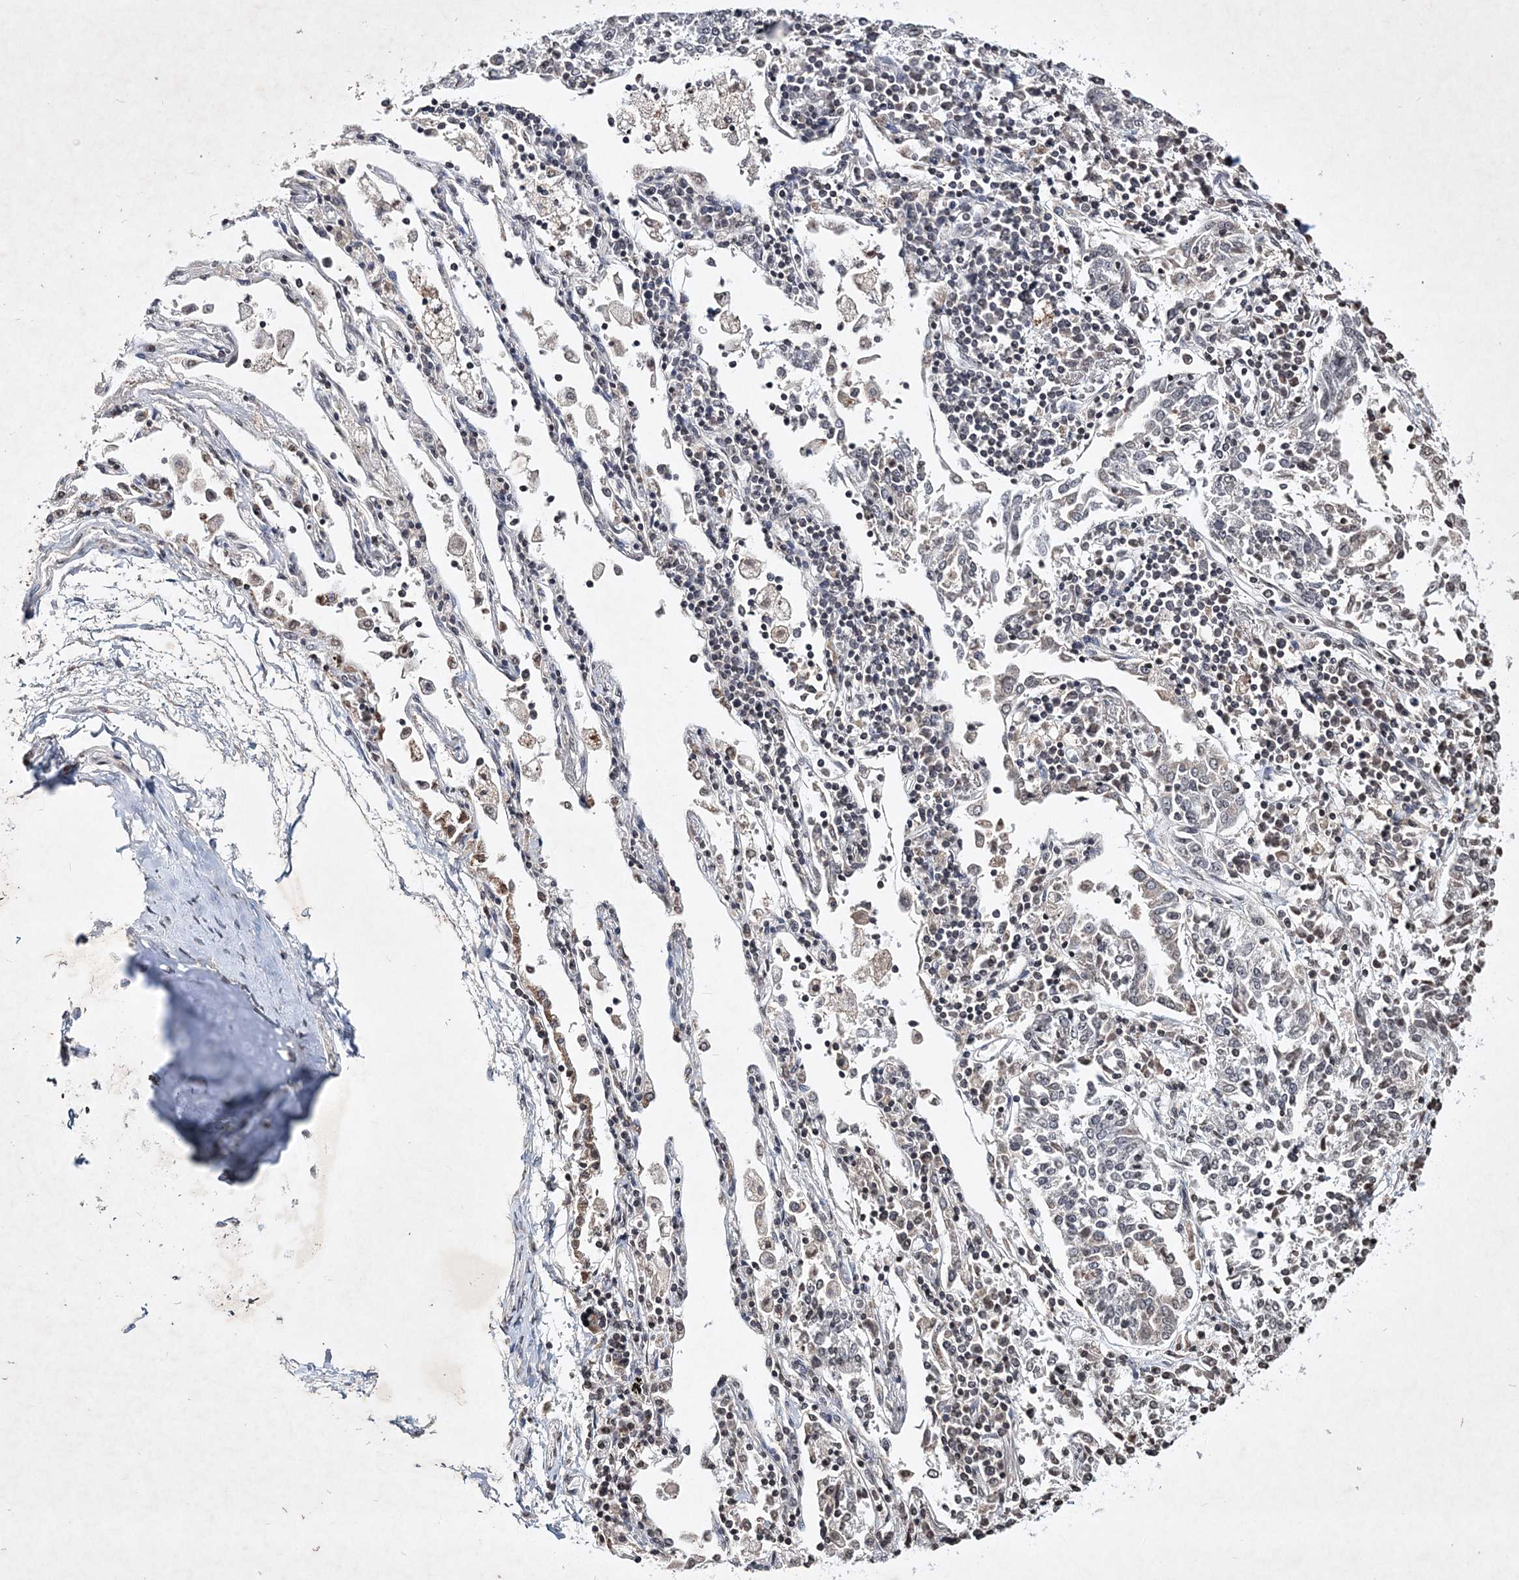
{"staining": {"intensity": "weak", "quantity": "<25%", "location": "nuclear"}, "tissue": "lung cancer", "cell_type": "Tumor cells", "image_type": "cancer", "snomed": [{"axis": "morphology", "description": "Normal tissue, NOS"}, {"axis": "morphology", "description": "Squamous cell carcinoma, NOS"}, {"axis": "topography", "description": "Cartilage tissue"}, {"axis": "topography", "description": "Lung"}, {"axis": "topography", "description": "Peripheral nerve tissue"}], "caption": "Immunohistochemistry (IHC) image of human lung cancer (squamous cell carcinoma) stained for a protein (brown), which reveals no expression in tumor cells.", "gene": "SOWAHB", "patient": {"sex": "female", "age": 49}}